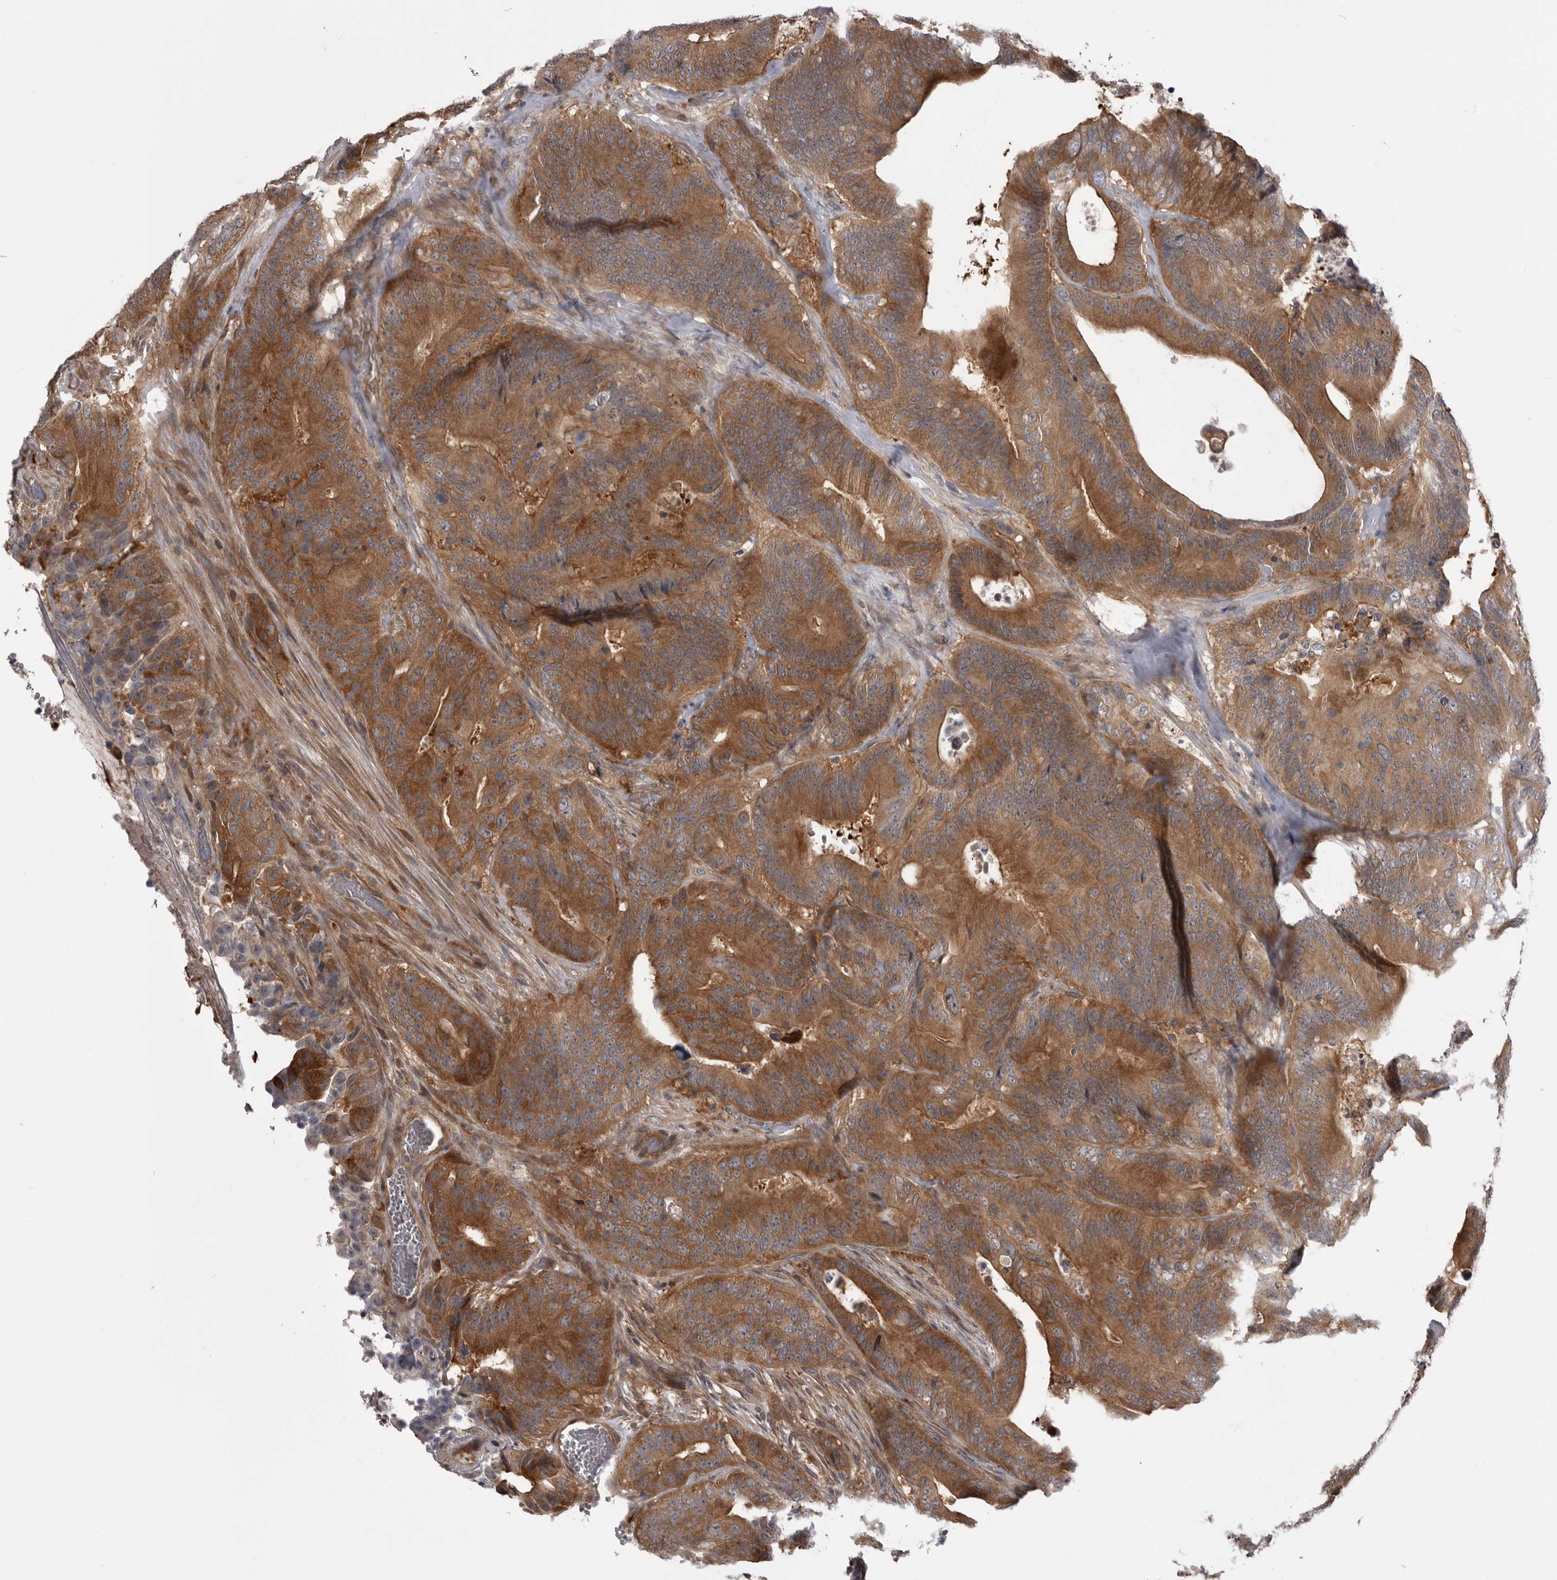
{"staining": {"intensity": "moderate", "quantity": ">75%", "location": "cytoplasmic/membranous"}, "tissue": "colorectal cancer", "cell_type": "Tumor cells", "image_type": "cancer", "snomed": [{"axis": "morphology", "description": "Adenocarcinoma, NOS"}, {"axis": "topography", "description": "Colon"}], "caption": "Protein expression analysis of human colorectal cancer reveals moderate cytoplasmic/membranous expression in approximately >75% of tumor cells.", "gene": "RAB3GAP2", "patient": {"sex": "male", "age": 83}}